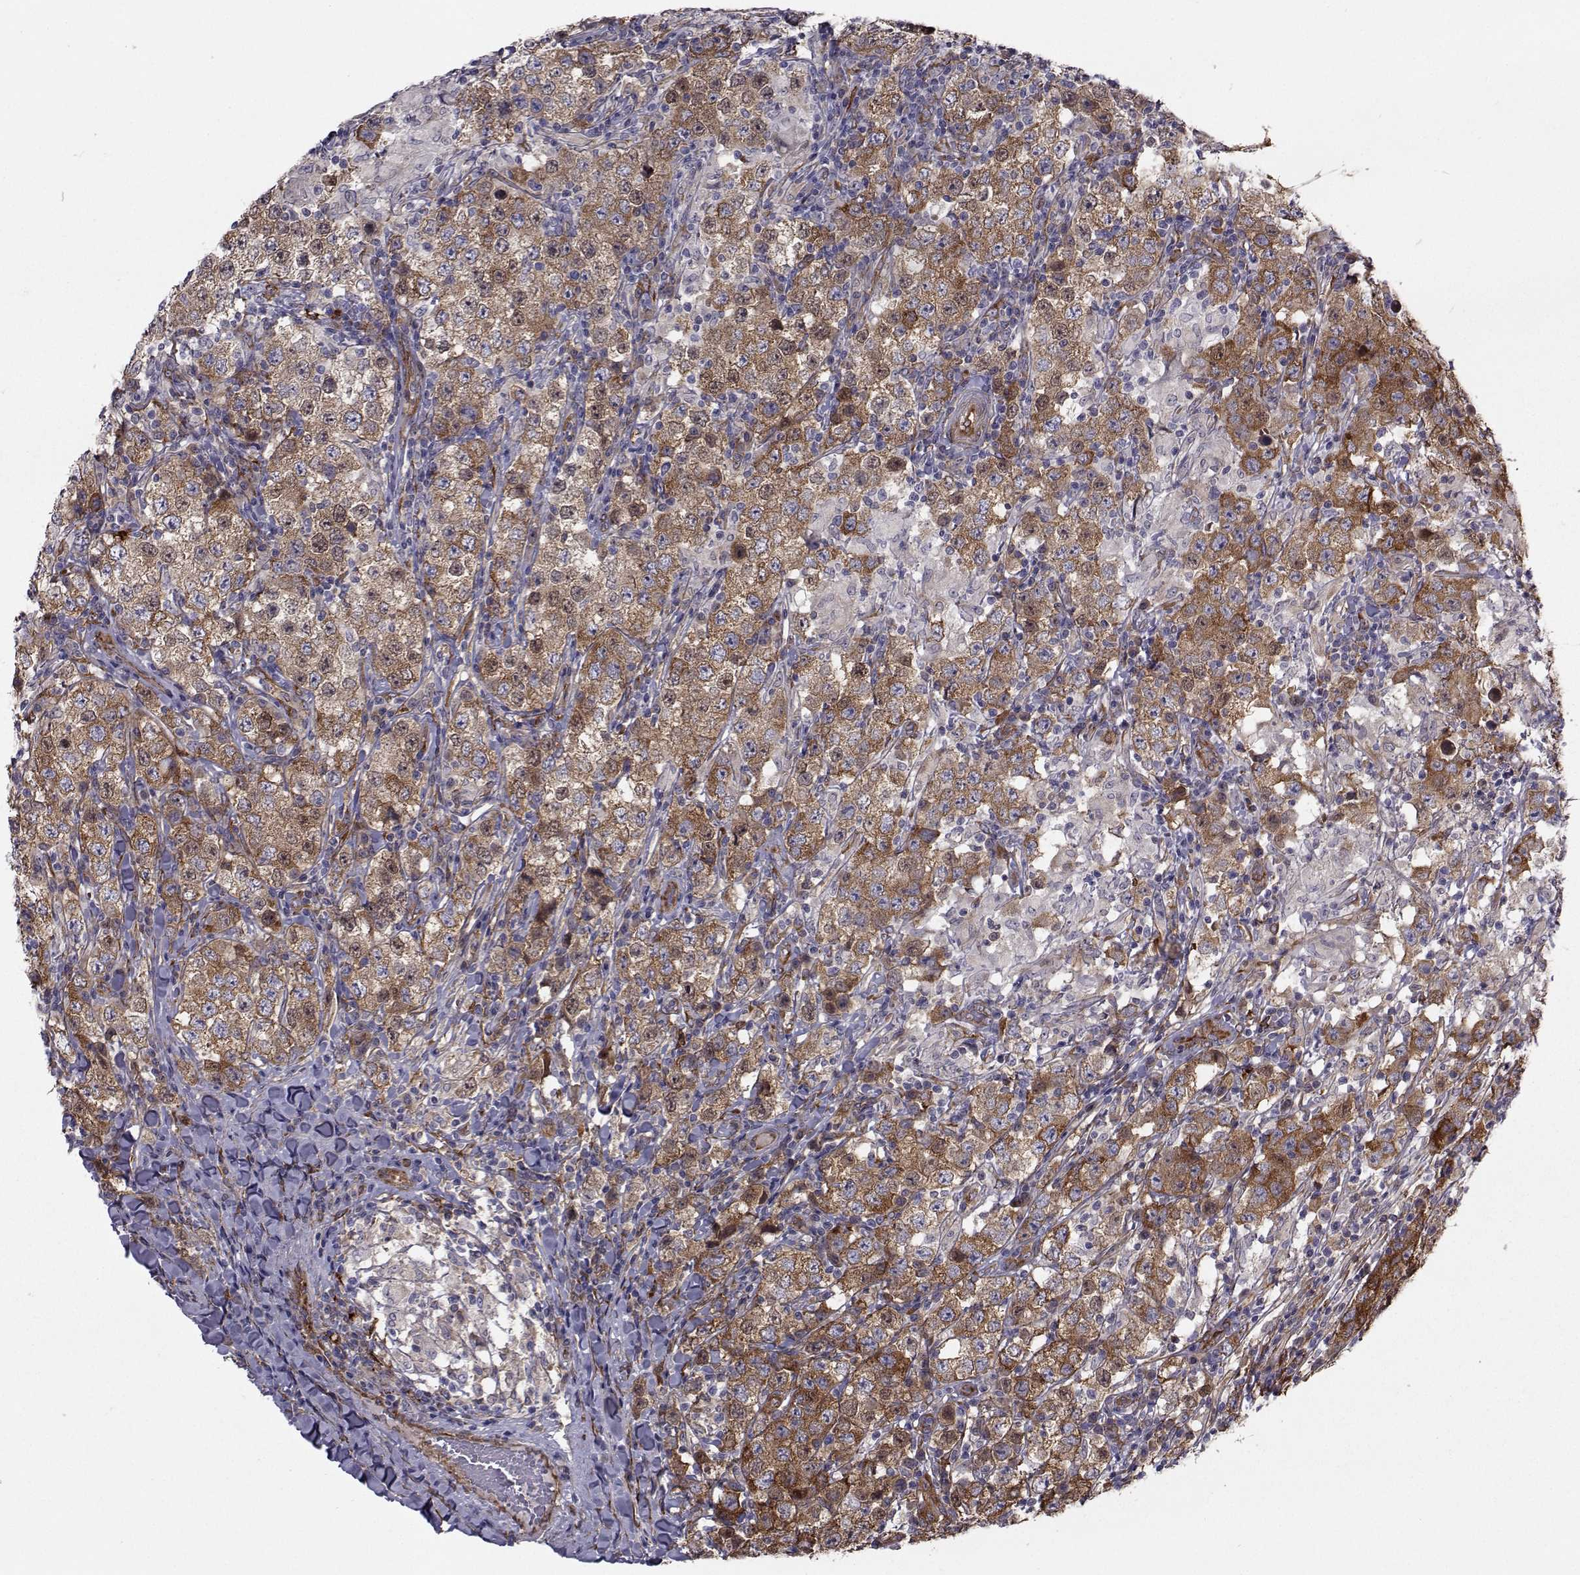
{"staining": {"intensity": "strong", "quantity": "25%-75%", "location": "cytoplasmic/membranous"}, "tissue": "testis cancer", "cell_type": "Tumor cells", "image_type": "cancer", "snomed": [{"axis": "morphology", "description": "Seminoma, NOS"}, {"axis": "morphology", "description": "Carcinoma, Embryonal, NOS"}, {"axis": "topography", "description": "Testis"}], "caption": "A brown stain labels strong cytoplasmic/membranous positivity of a protein in testis embryonal carcinoma tumor cells. (Brightfield microscopy of DAB IHC at high magnification).", "gene": "TRIP10", "patient": {"sex": "male", "age": 41}}